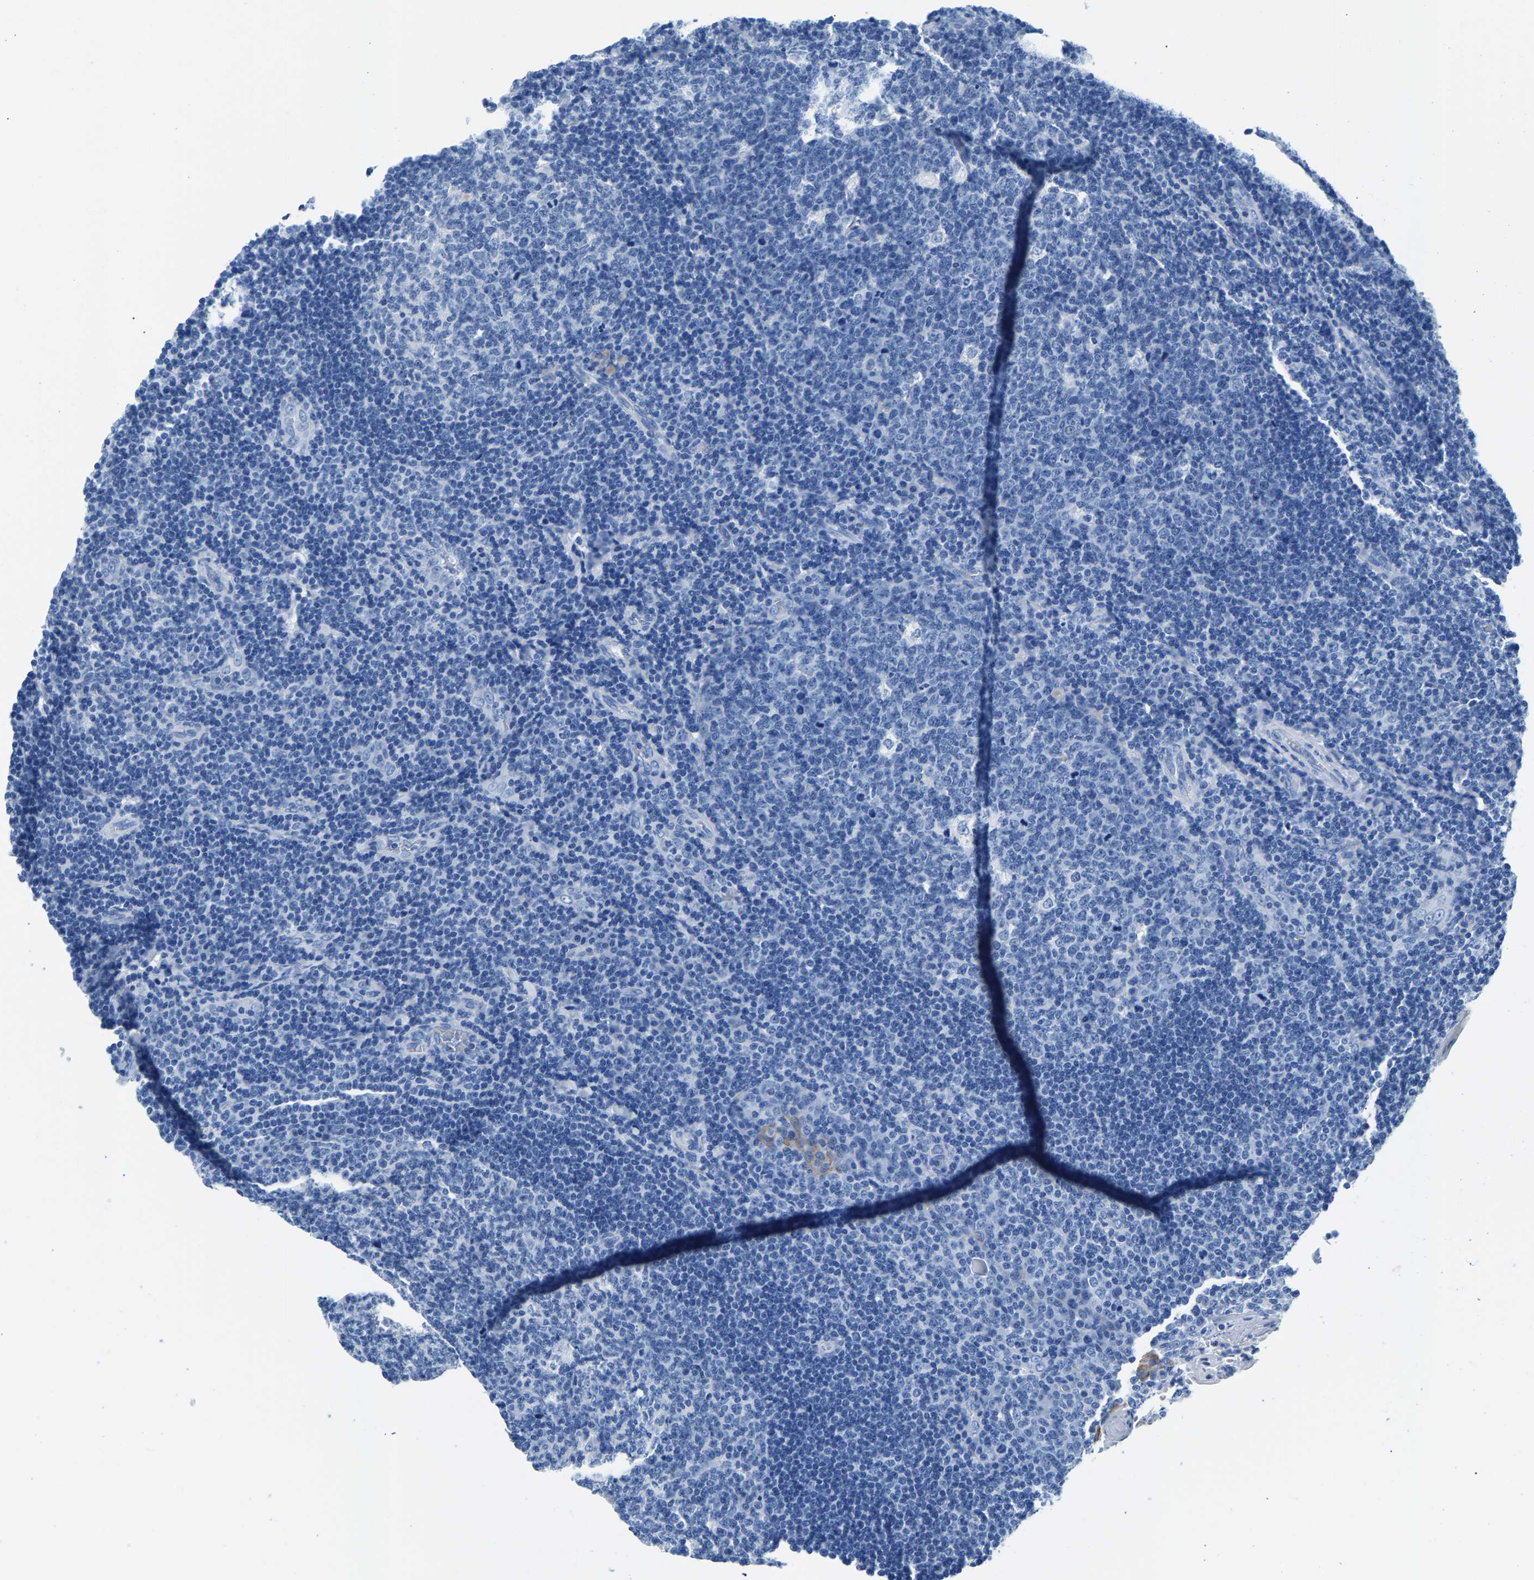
{"staining": {"intensity": "negative", "quantity": "none", "location": "none"}, "tissue": "tonsil", "cell_type": "Germinal center cells", "image_type": "normal", "snomed": [{"axis": "morphology", "description": "Normal tissue, NOS"}, {"axis": "topography", "description": "Tonsil"}], "caption": "This micrograph is of unremarkable tonsil stained with IHC to label a protein in brown with the nuclei are counter-stained blue. There is no positivity in germinal center cells.", "gene": "CPS1", "patient": {"sex": "male", "age": 17}}